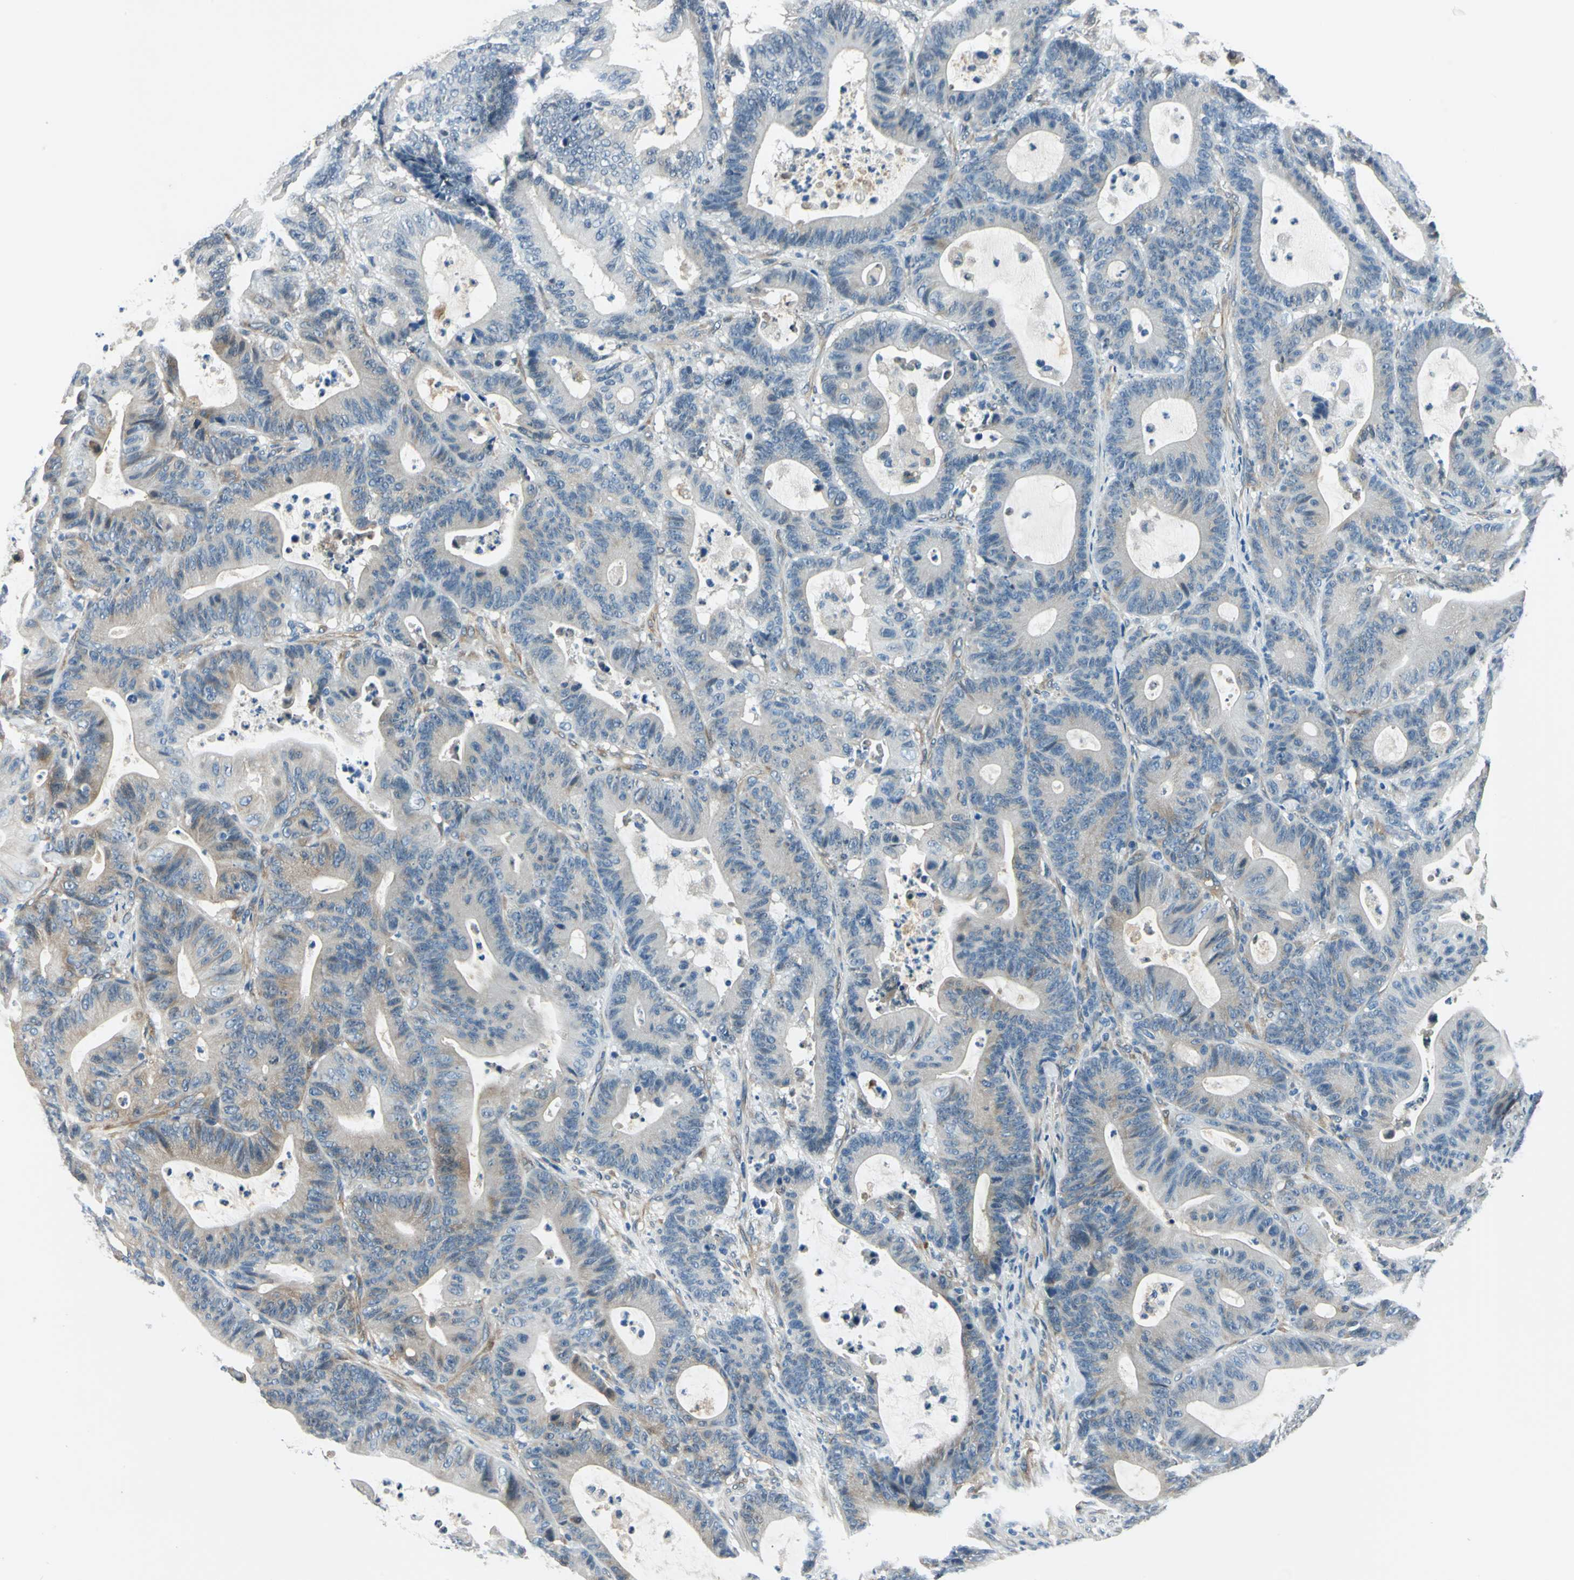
{"staining": {"intensity": "weak", "quantity": "<25%", "location": "cytoplasmic/membranous"}, "tissue": "colorectal cancer", "cell_type": "Tumor cells", "image_type": "cancer", "snomed": [{"axis": "morphology", "description": "Adenocarcinoma, NOS"}, {"axis": "topography", "description": "Colon"}], "caption": "Human colorectal cancer (adenocarcinoma) stained for a protein using IHC reveals no expression in tumor cells.", "gene": "CDC42EP1", "patient": {"sex": "female", "age": 84}}